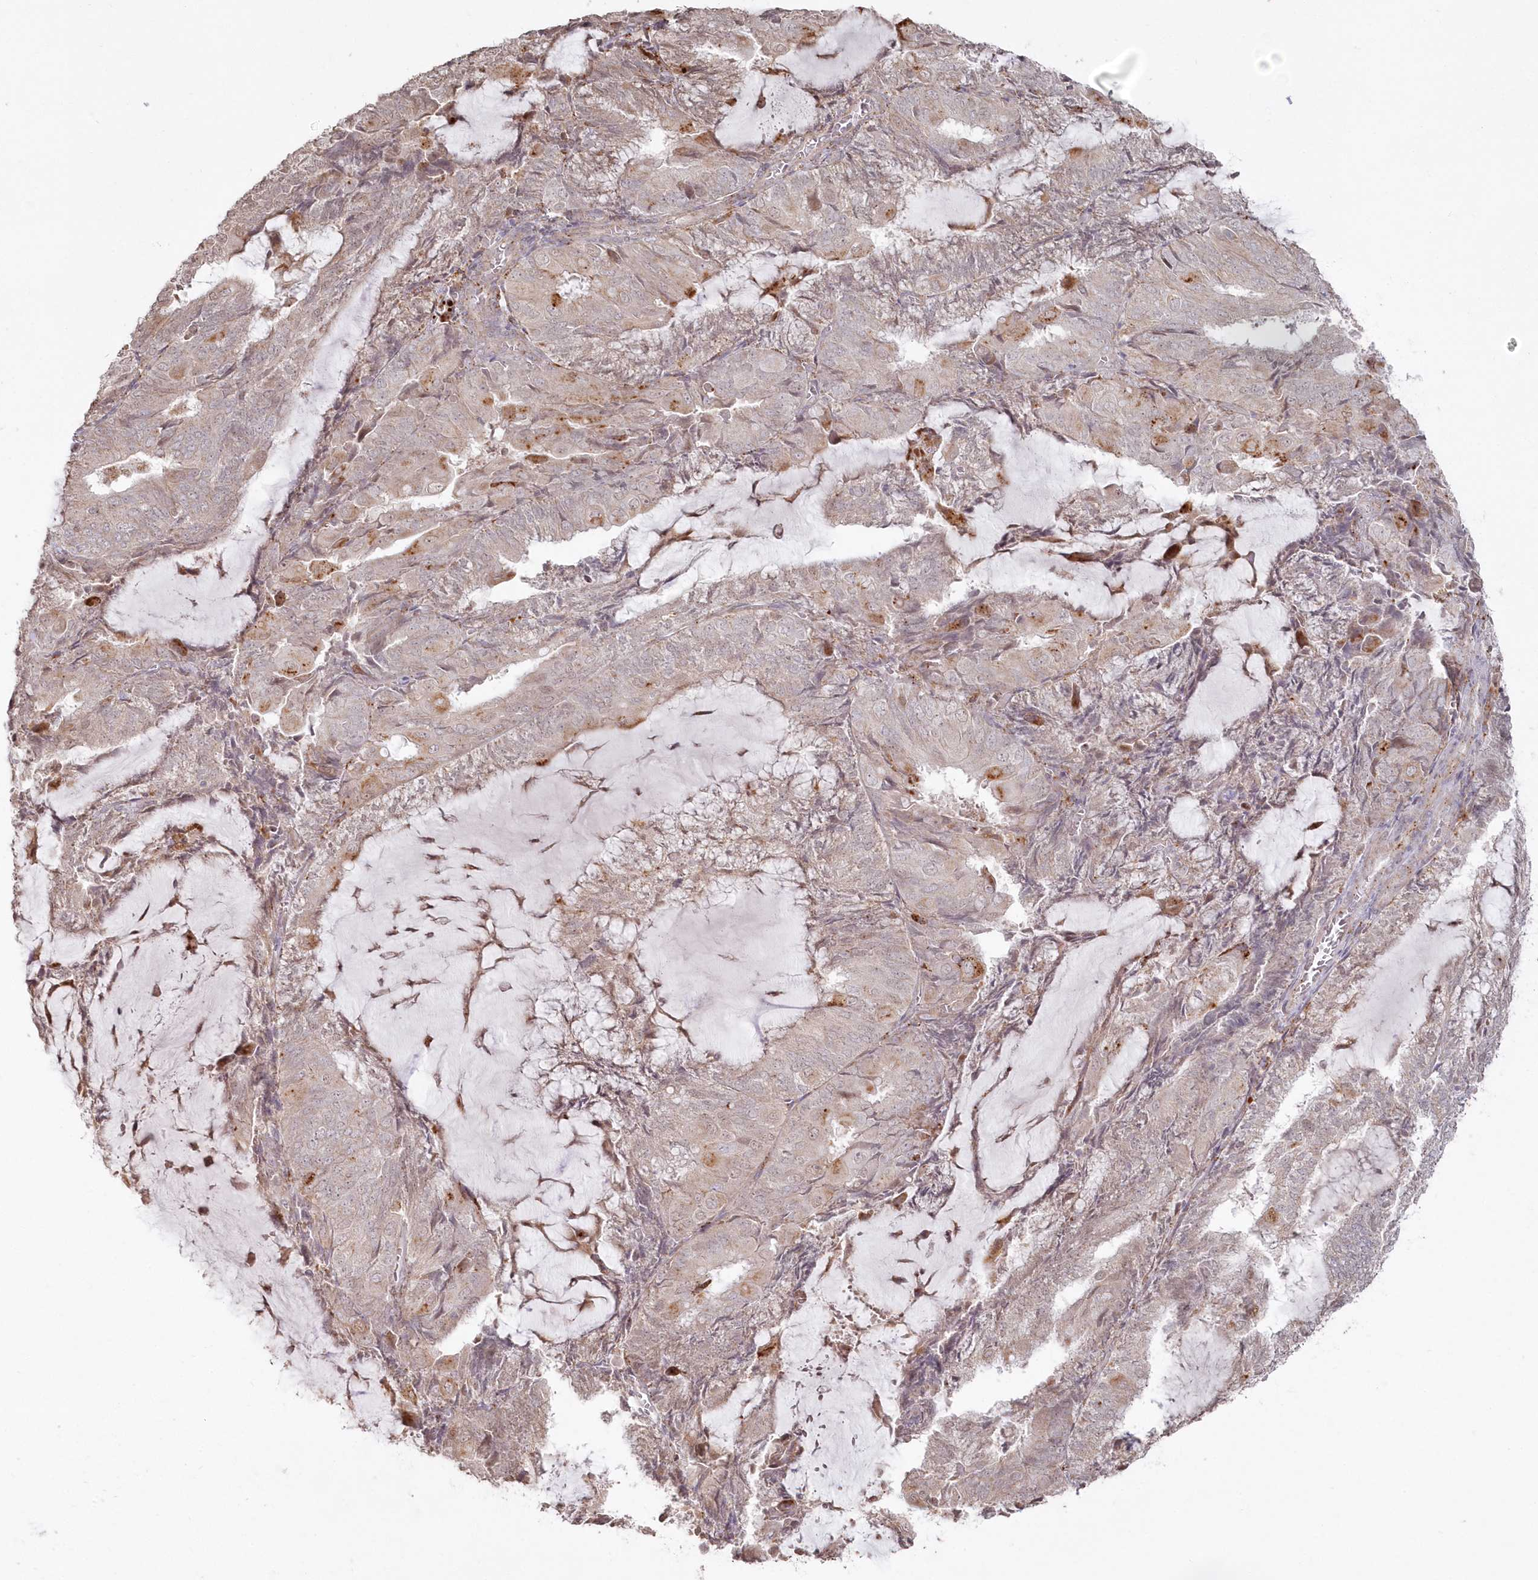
{"staining": {"intensity": "moderate", "quantity": "<25%", "location": "cytoplasmic/membranous"}, "tissue": "endometrial cancer", "cell_type": "Tumor cells", "image_type": "cancer", "snomed": [{"axis": "morphology", "description": "Adenocarcinoma, NOS"}, {"axis": "topography", "description": "Endometrium"}], "caption": "Immunohistochemical staining of human adenocarcinoma (endometrial) reveals low levels of moderate cytoplasmic/membranous protein staining in approximately <25% of tumor cells.", "gene": "ARSB", "patient": {"sex": "female", "age": 81}}